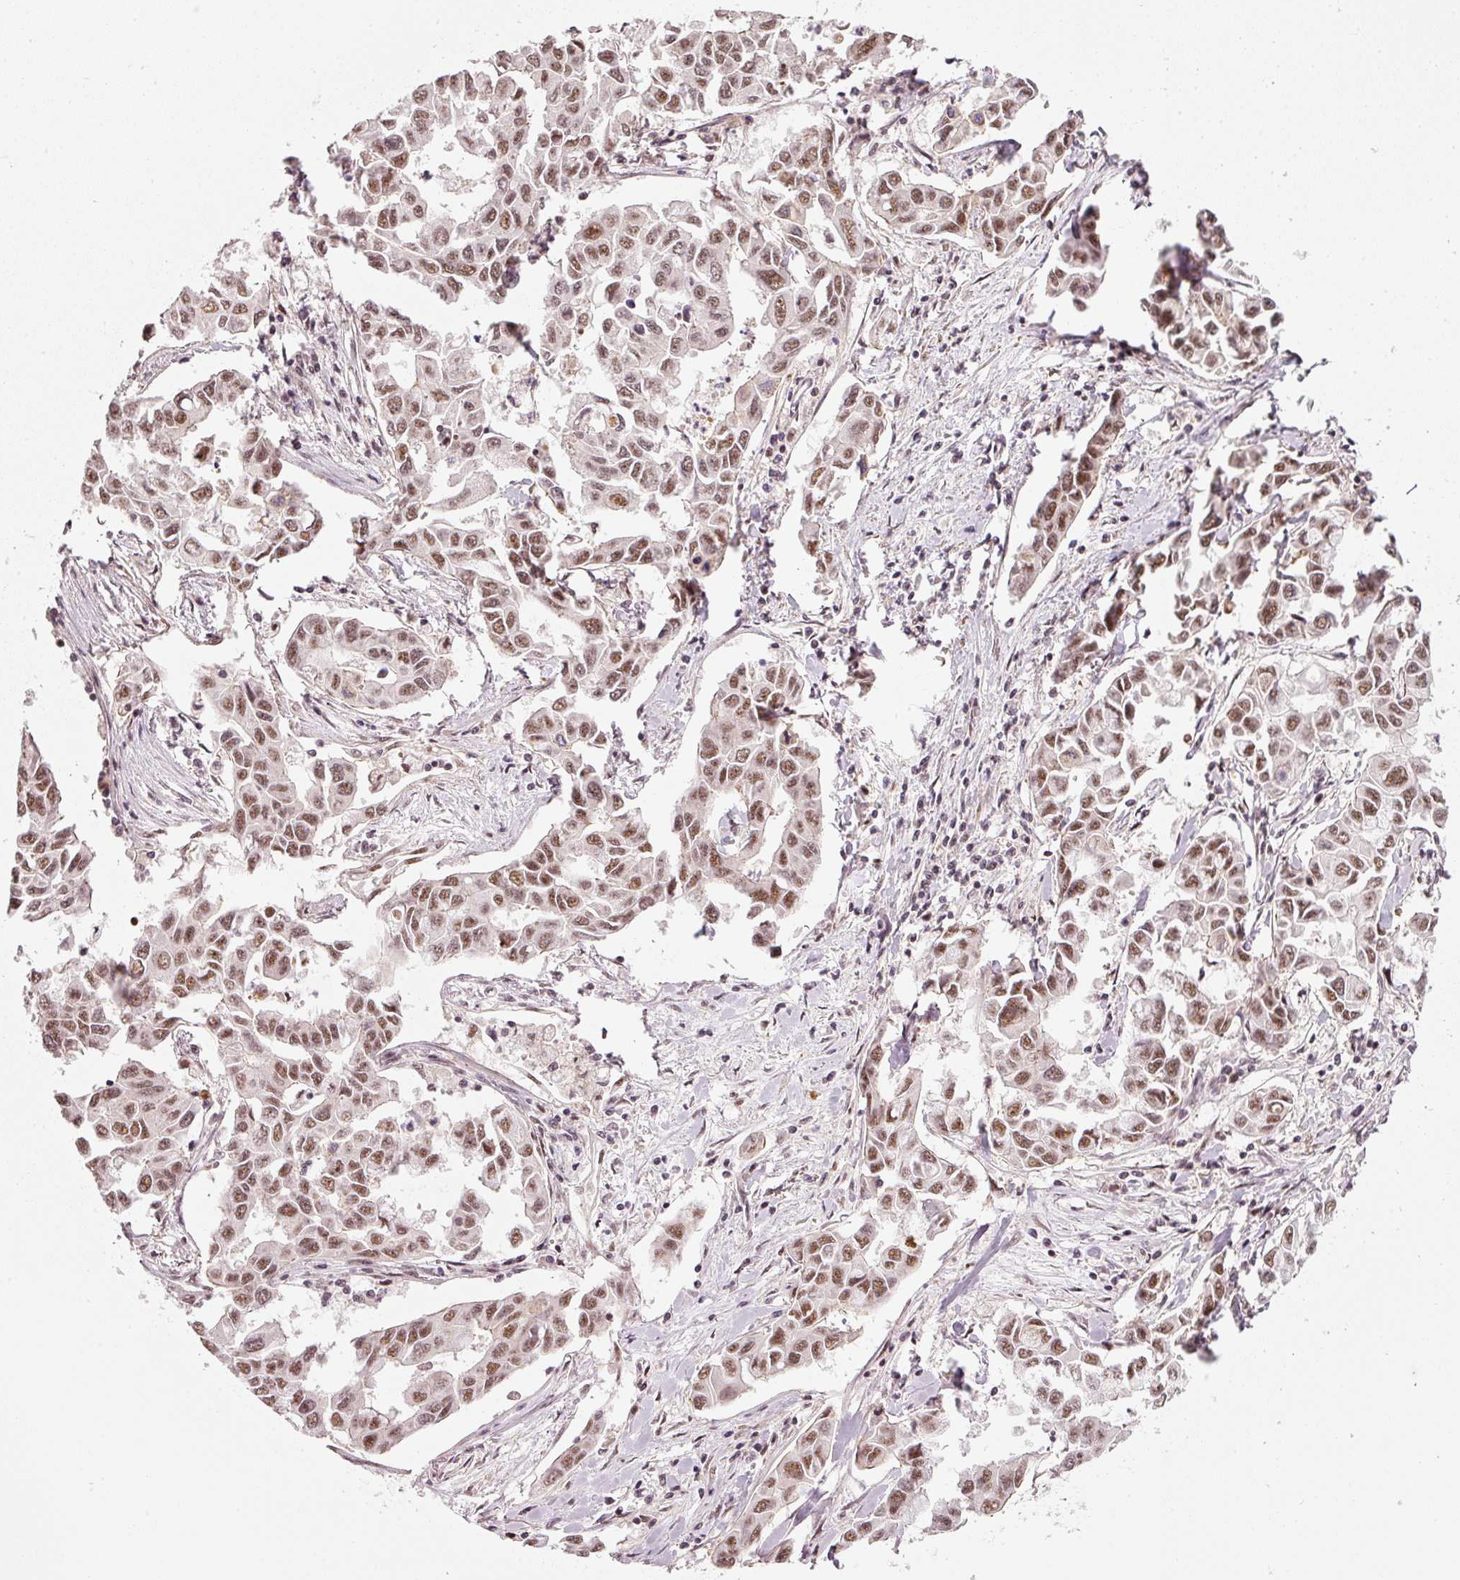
{"staining": {"intensity": "moderate", "quantity": ">75%", "location": "nuclear"}, "tissue": "lung cancer", "cell_type": "Tumor cells", "image_type": "cancer", "snomed": [{"axis": "morphology", "description": "Adenocarcinoma, NOS"}, {"axis": "topography", "description": "Lung"}], "caption": "Moderate nuclear expression for a protein is seen in about >75% of tumor cells of lung adenocarcinoma using immunohistochemistry (IHC).", "gene": "THOC6", "patient": {"sex": "male", "age": 64}}